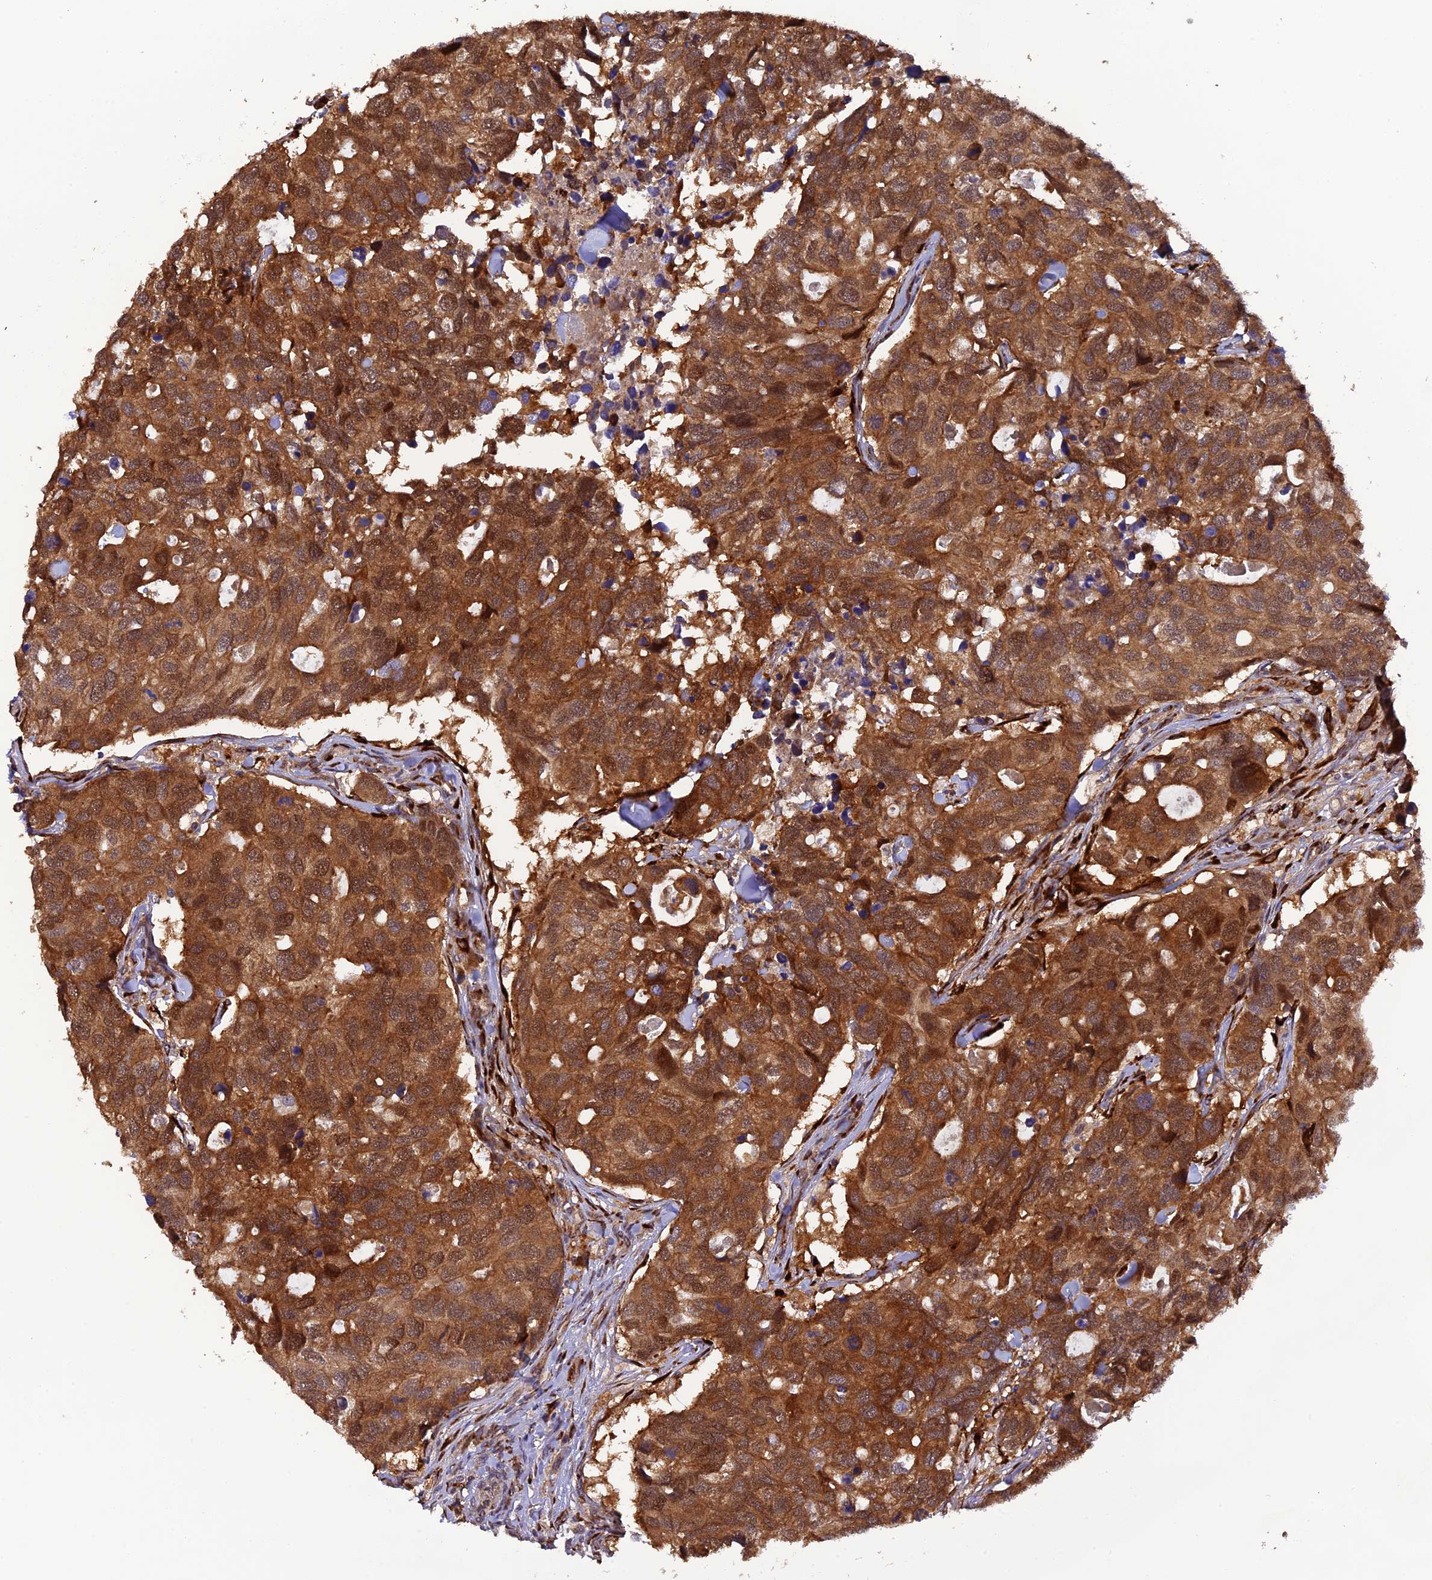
{"staining": {"intensity": "moderate", "quantity": ">75%", "location": "cytoplasmic/membranous,nuclear"}, "tissue": "breast cancer", "cell_type": "Tumor cells", "image_type": "cancer", "snomed": [{"axis": "morphology", "description": "Duct carcinoma"}, {"axis": "topography", "description": "Breast"}], "caption": "Immunohistochemical staining of breast infiltrating ductal carcinoma reveals medium levels of moderate cytoplasmic/membranous and nuclear positivity in approximately >75% of tumor cells.", "gene": "P3H3", "patient": {"sex": "female", "age": 83}}